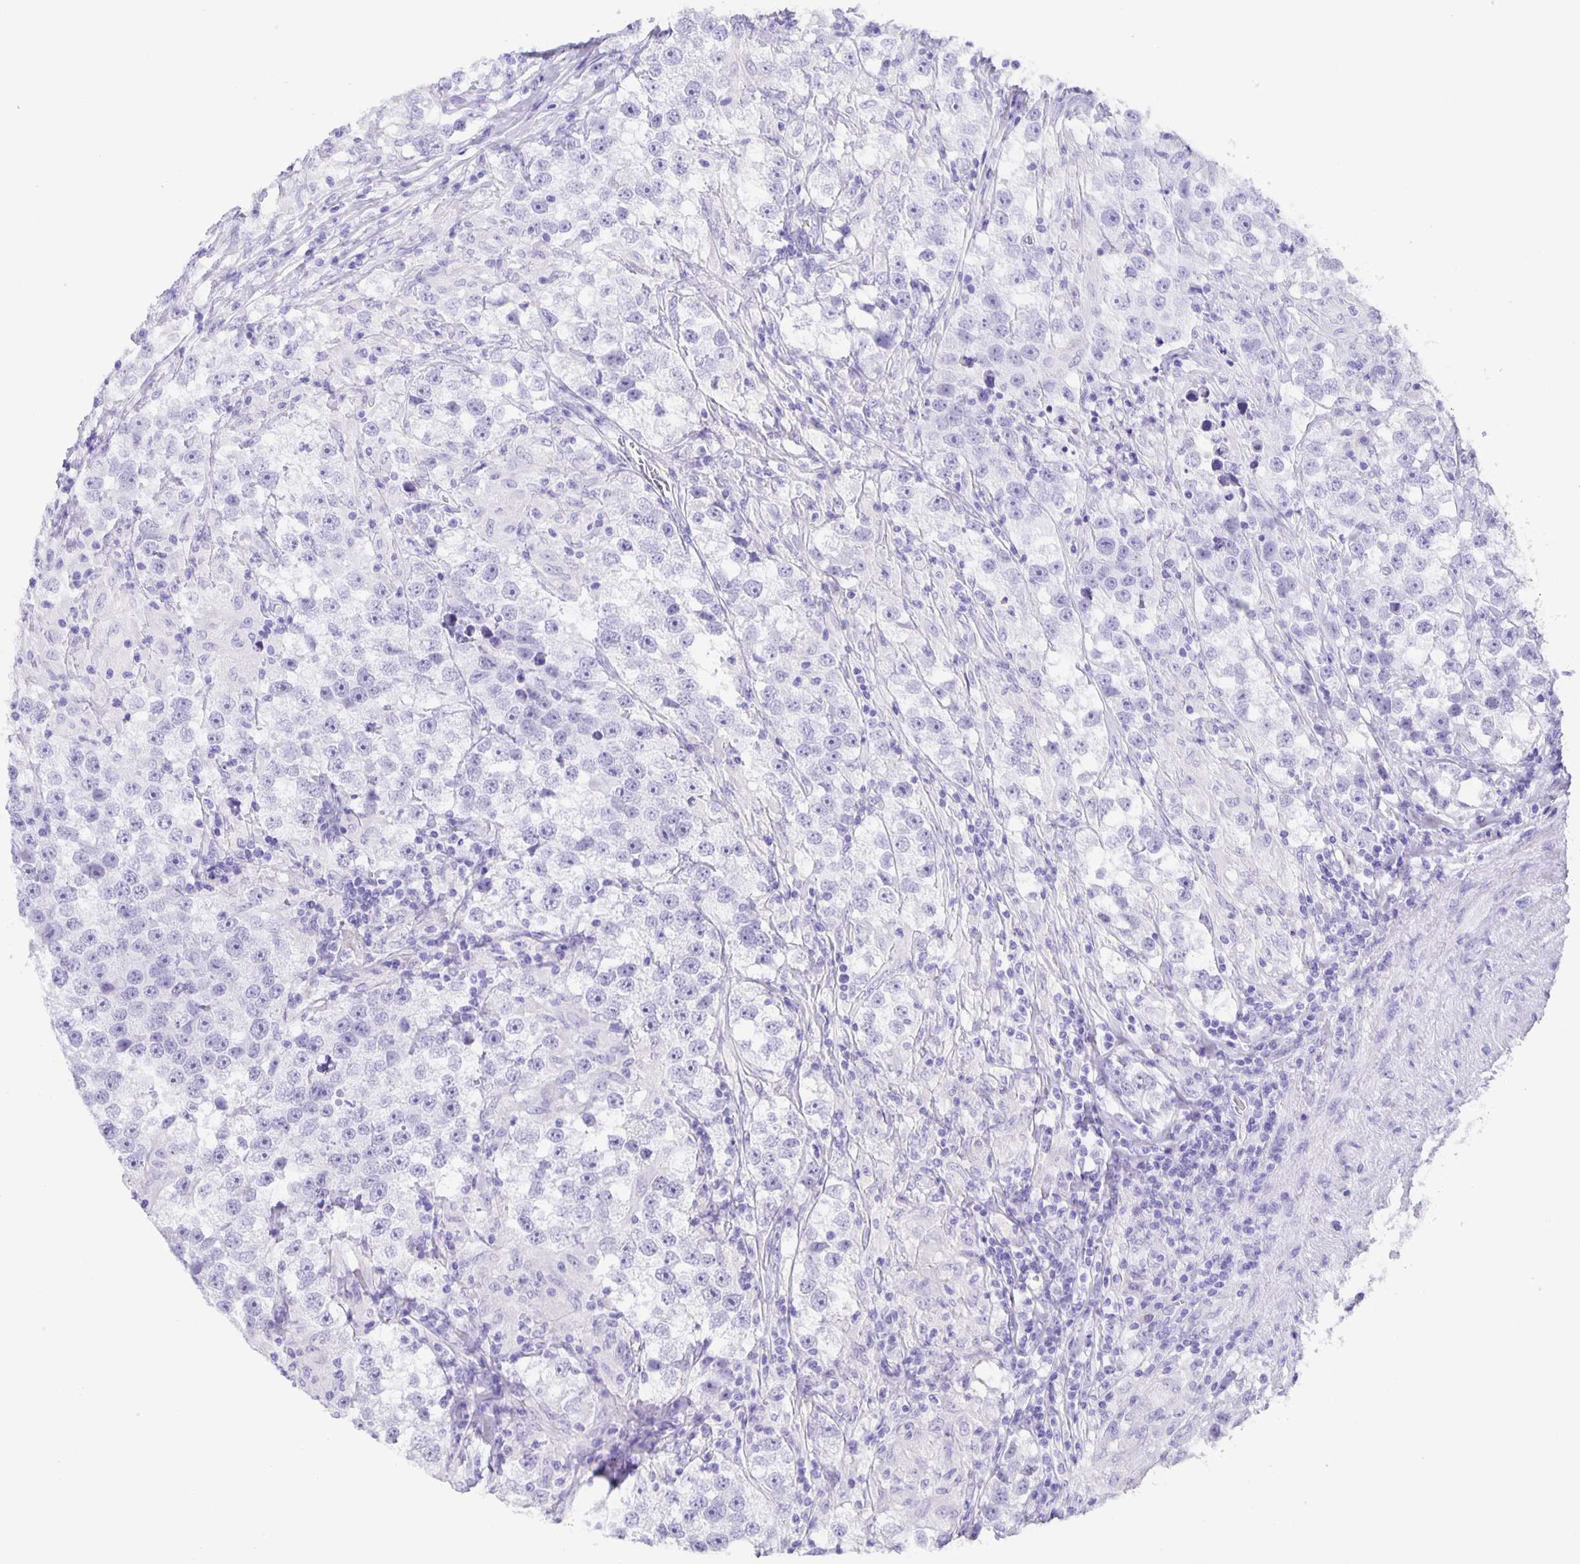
{"staining": {"intensity": "negative", "quantity": "none", "location": "none"}, "tissue": "testis cancer", "cell_type": "Tumor cells", "image_type": "cancer", "snomed": [{"axis": "morphology", "description": "Seminoma, NOS"}, {"axis": "topography", "description": "Testis"}], "caption": "Immunohistochemistry (IHC) of seminoma (testis) exhibits no staining in tumor cells.", "gene": "GUCA2A", "patient": {"sex": "male", "age": 46}}